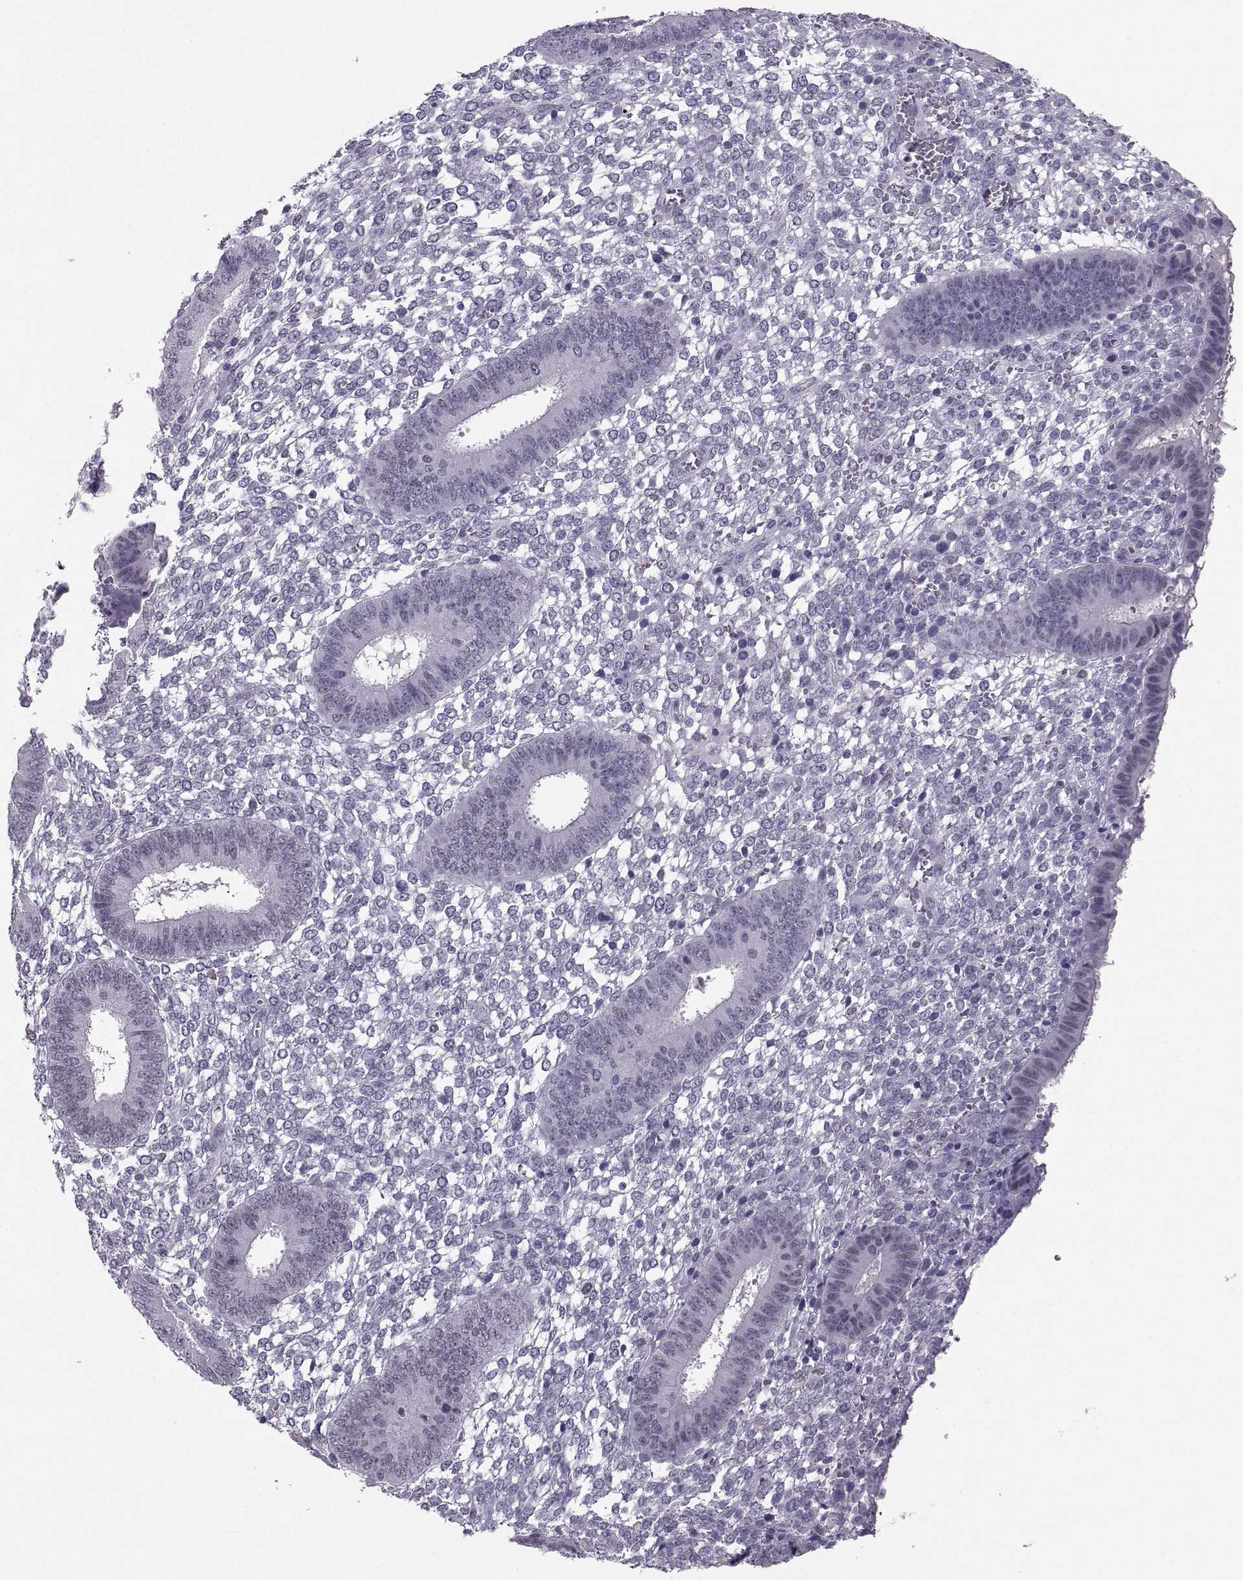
{"staining": {"intensity": "negative", "quantity": "none", "location": "none"}, "tissue": "endometrium", "cell_type": "Cells in endometrial stroma", "image_type": "normal", "snomed": [{"axis": "morphology", "description": "Normal tissue, NOS"}, {"axis": "topography", "description": "Endometrium"}], "caption": "This is an immunohistochemistry micrograph of benign human endometrium. There is no positivity in cells in endometrial stroma.", "gene": "SOX21", "patient": {"sex": "female", "age": 42}}